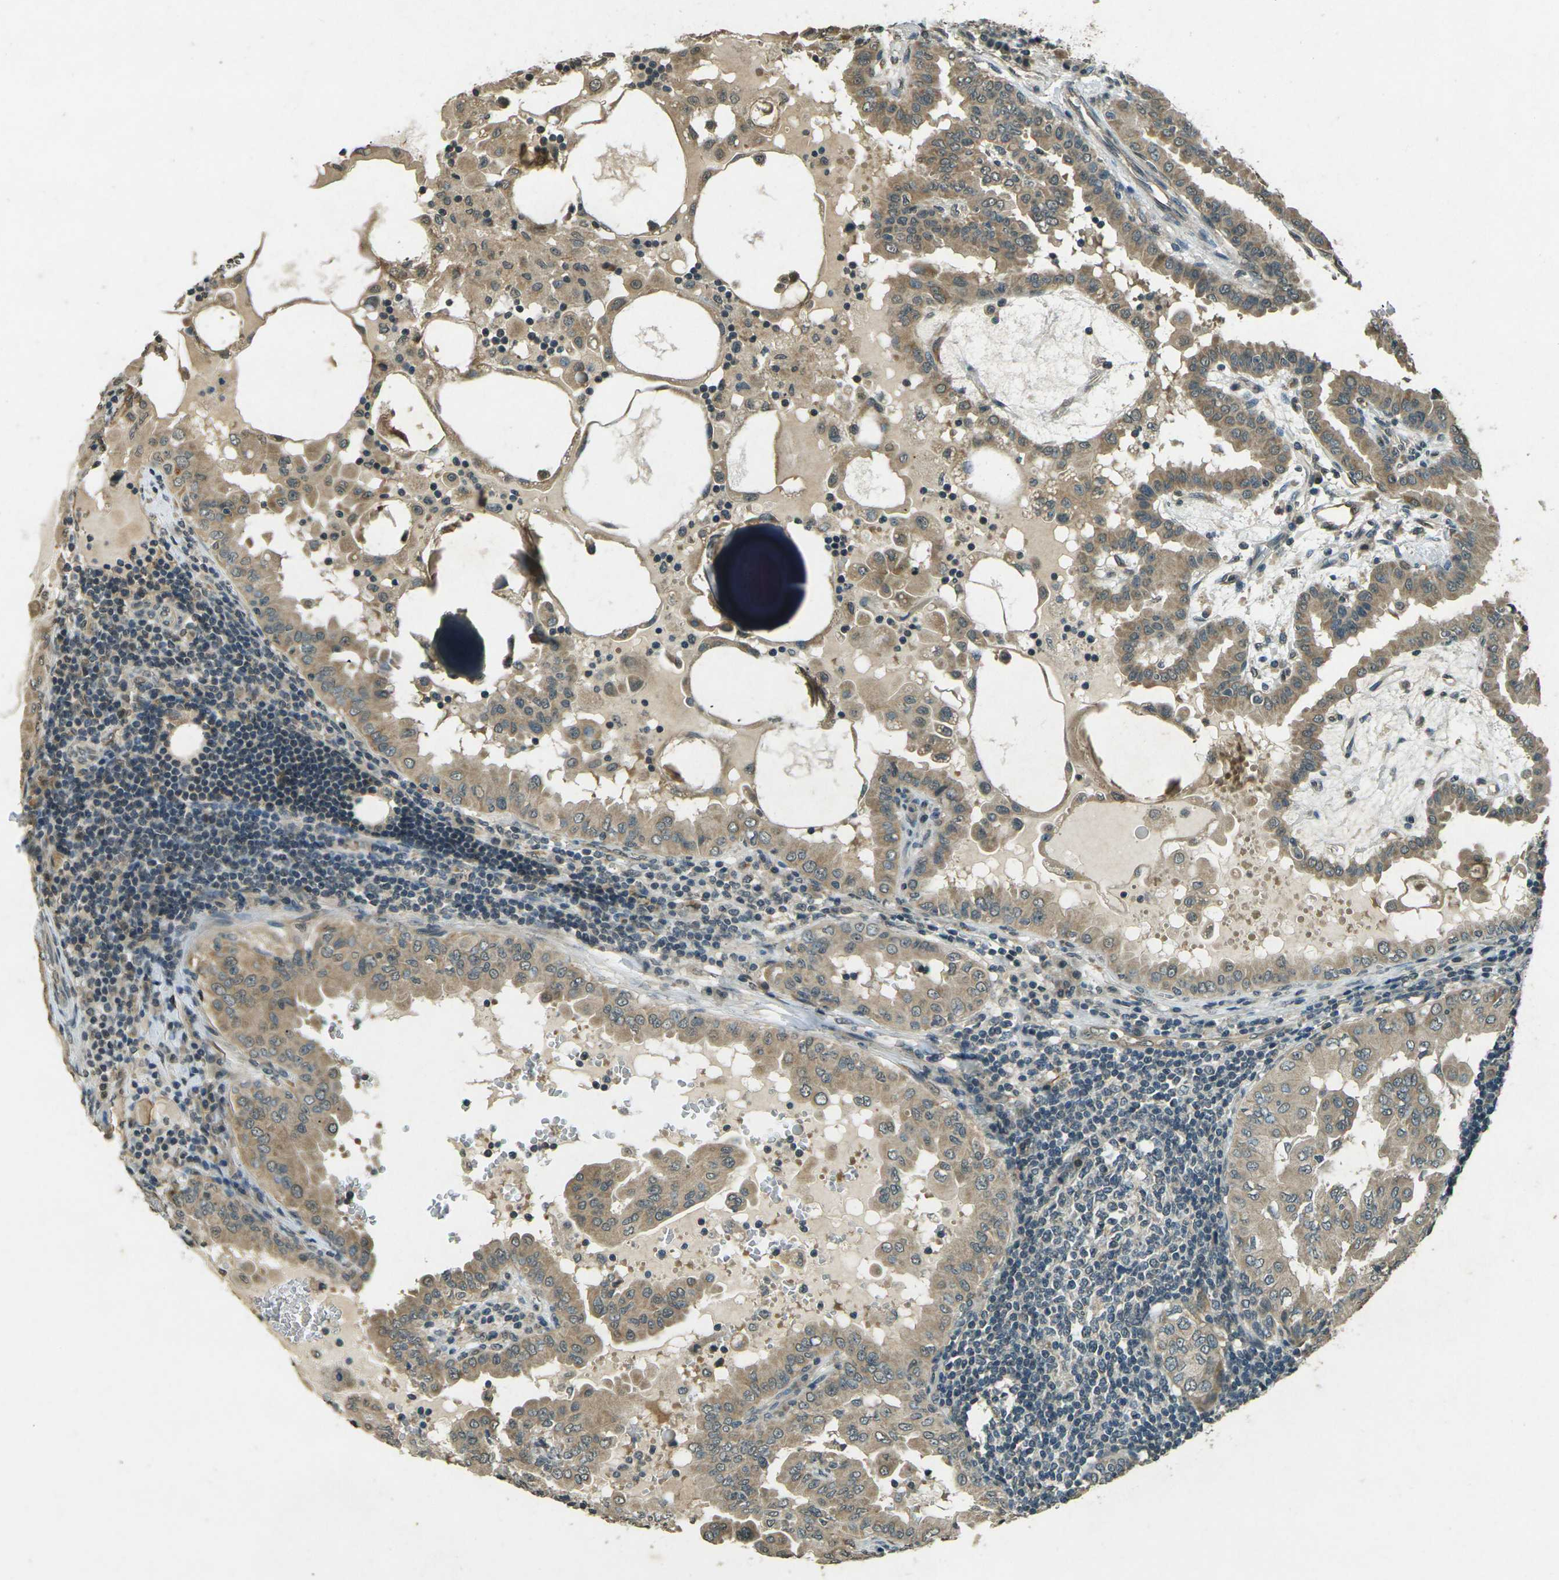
{"staining": {"intensity": "moderate", "quantity": ">75%", "location": "cytoplasmic/membranous"}, "tissue": "thyroid cancer", "cell_type": "Tumor cells", "image_type": "cancer", "snomed": [{"axis": "morphology", "description": "Papillary adenocarcinoma, NOS"}, {"axis": "topography", "description": "Thyroid gland"}], "caption": "Moderate cytoplasmic/membranous staining is appreciated in about >75% of tumor cells in thyroid cancer. The protein of interest is stained brown, and the nuclei are stained in blue (DAB IHC with brightfield microscopy, high magnification).", "gene": "PDE2A", "patient": {"sex": "male", "age": 33}}